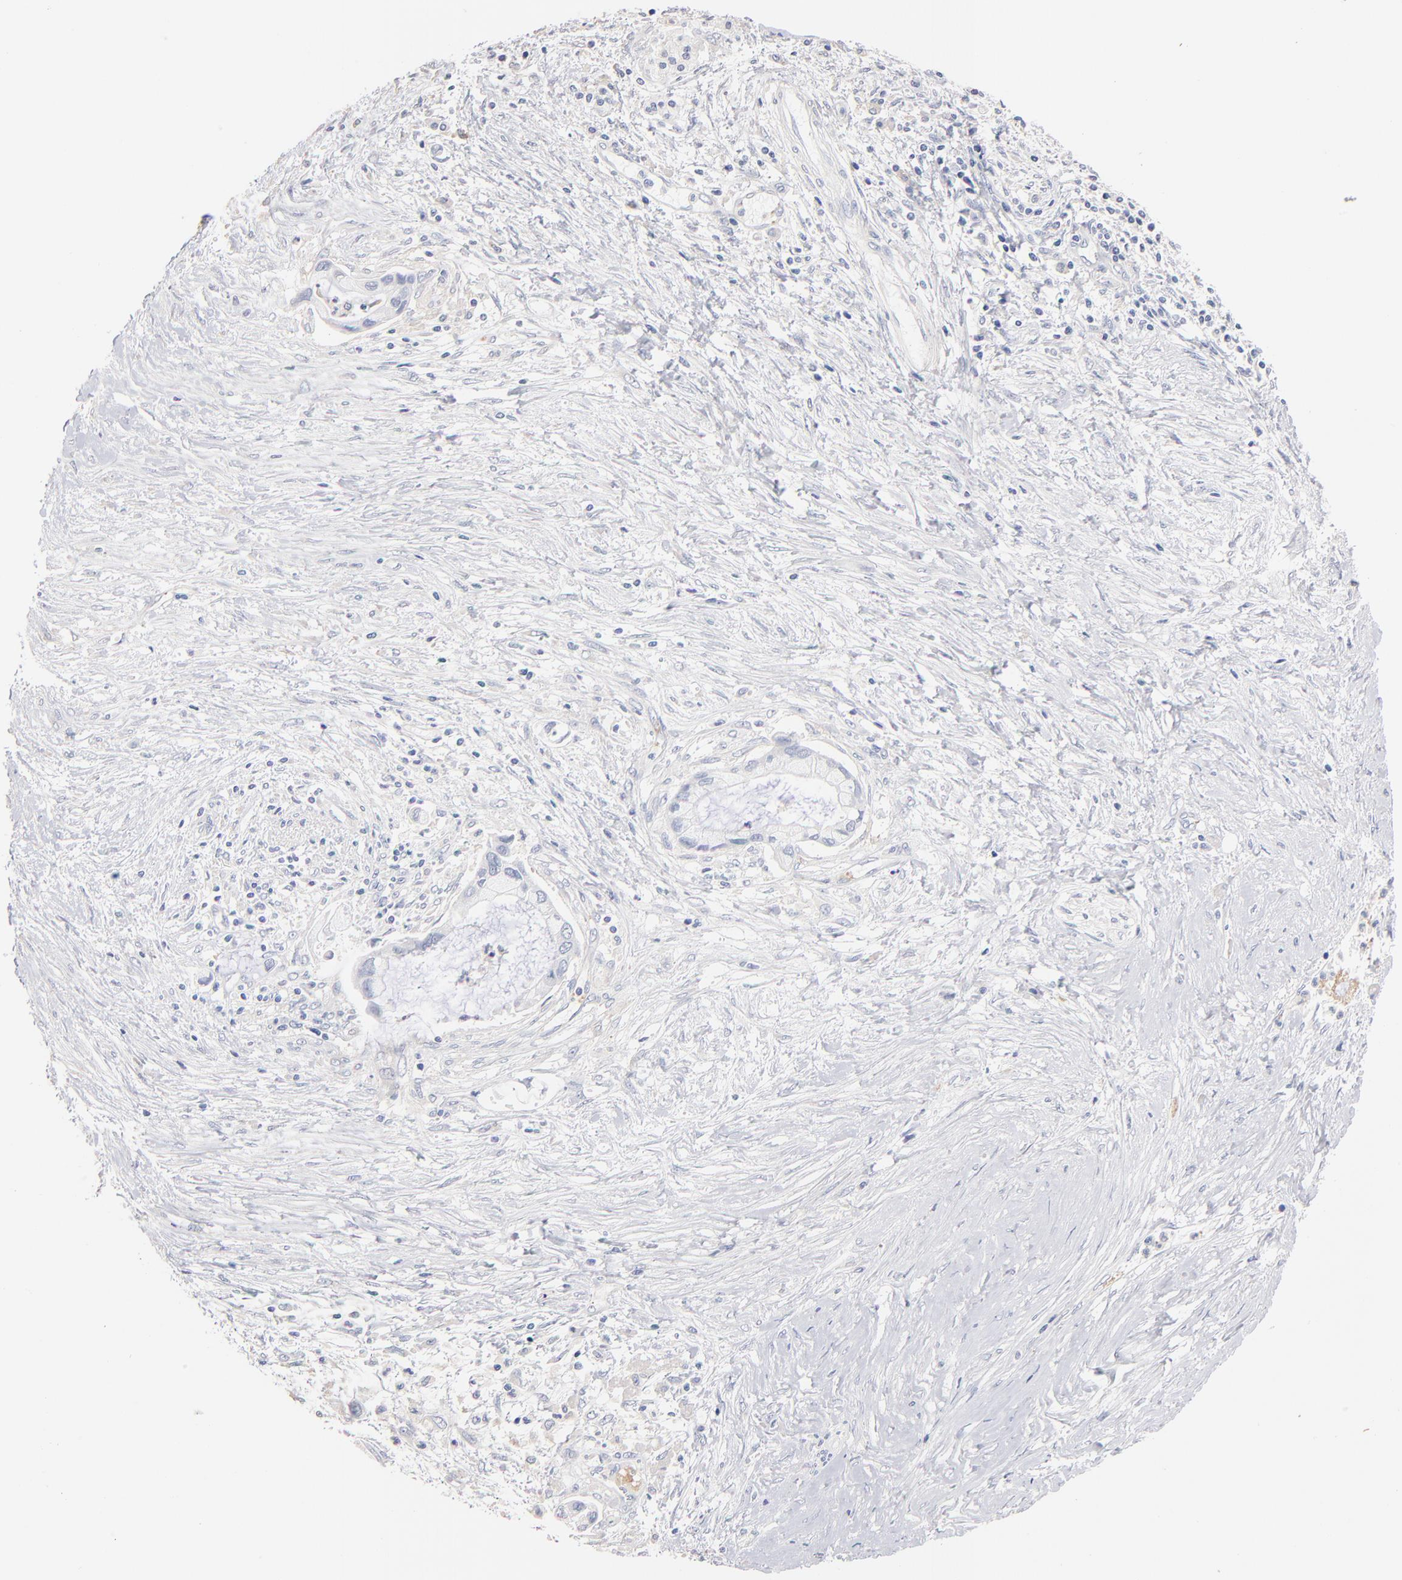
{"staining": {"intensity": "negative", "quantity": "none", "location": "none"}, "tissue": "pancreatic cancer", "cell_type": "Tumor cells", "image_type": "cancer", "snomed": [{"axis": "morphology", "description": "Adenocarcinoma, NOS"}, {"axis": "topography", "description": "Pancreas"}], "caption": "Image shows no protein positivity in tumor cells of adenocarcinoma (pancreatic) tissue.", "gene": "ITGA8", "patient": {"sex": "female", "age": 59}}